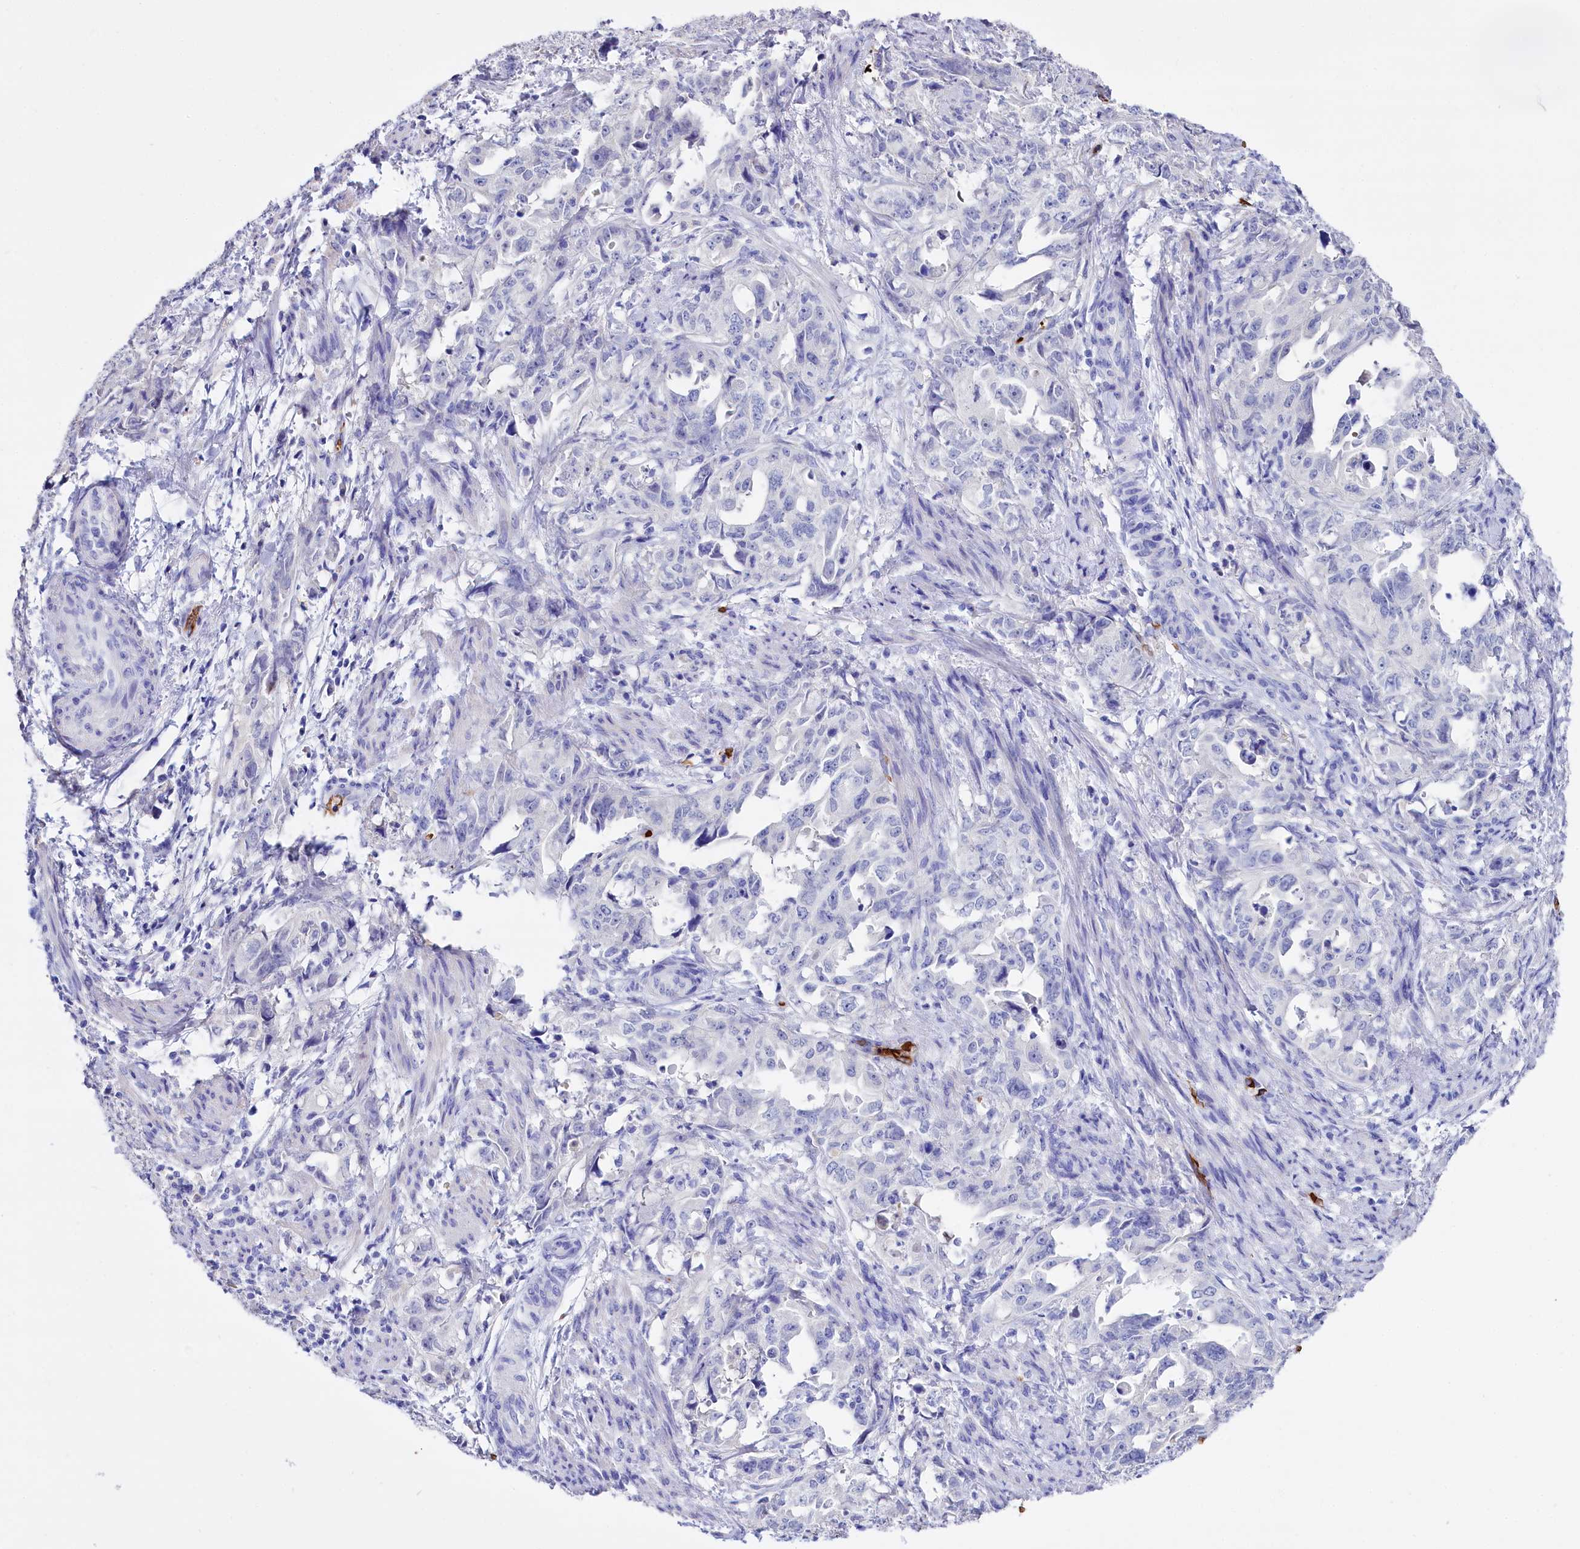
{"staining": {"intensity": "negative", "quantity": "none", "location": "none"}, "tissue": "endometrial cancer", "cell_type": "Tumor cells", "image_type": "cancer", "snomed": [{"axis": "morphology", "description": "Adenocarcinoma, NOS"}, {"axis": "topography", "description": "Endometrium"}], "caption": "IHC image of endometrial adenocarcinoma stained for a protein (brown), which shows no expression in tumor cells.", "gene": "RPUSD3", "patient": {"sex": "female", "age": 65}}